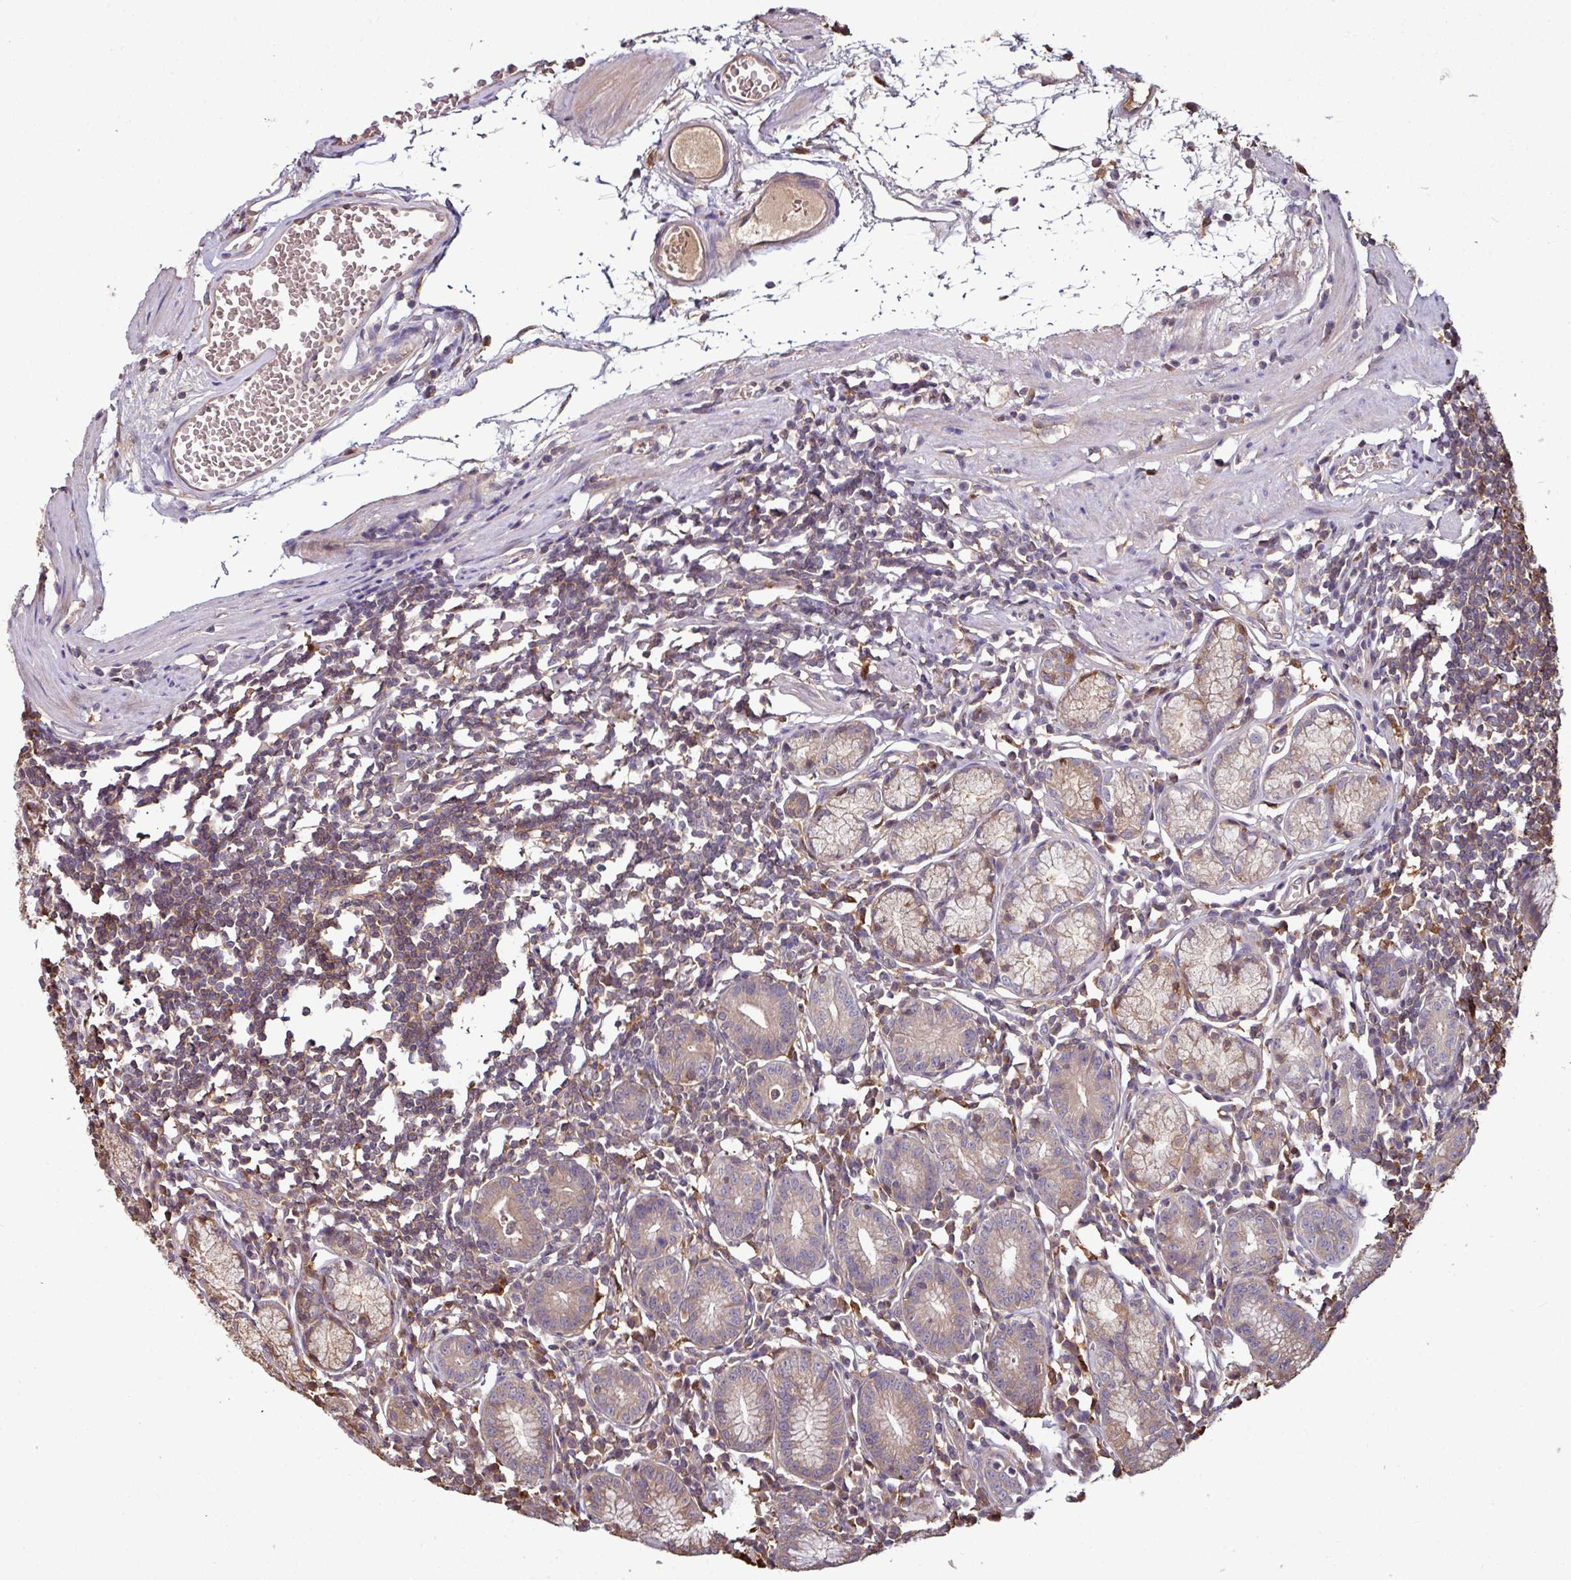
{"staining": {"intensity": "moderate", "quantity": "25%-75%", "location": "cytoplasmic/membranous"}, "tissue": "stomach", "cell_type": "Glandular cells", "image_type": "normal", "snomed": [{"axis": "morphology", "description": "Normal tissue, NOS"}, {"axis": "topography", "description": "Stomach"}], "caption": "The immunohistochemical stain labels moderate cytoplasmic/membranous staining in glandular cells of unremarkable stomach. The staining was performed using DAB (3,3'-diaminobenzidine), with brown indicating positive protein expression. Nuclei are stained blue with hematoxylin.", "gene": "GNPDA1", "patient": {"sex": "male", "age": 55}}